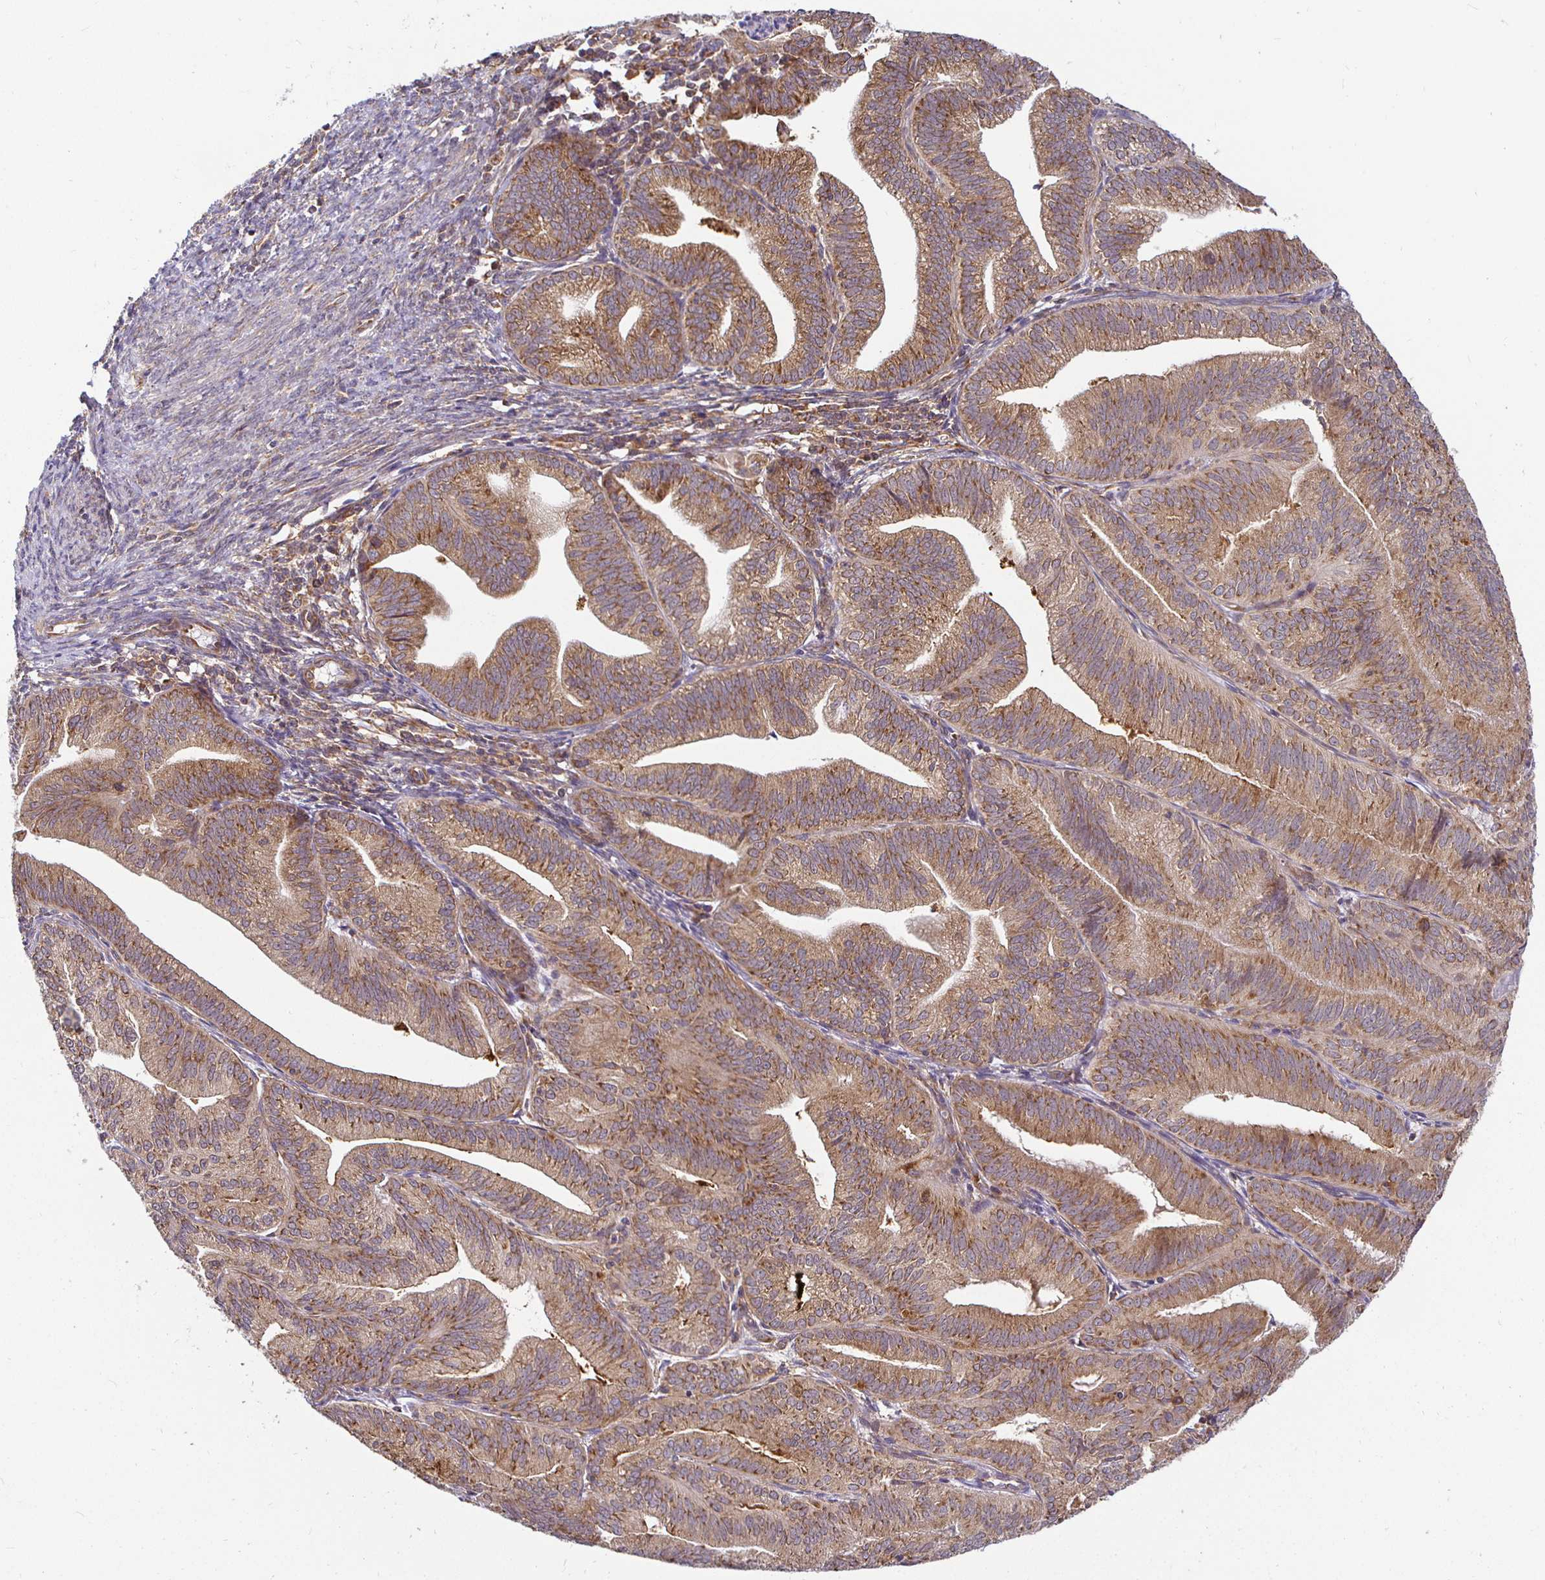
{"staining": {"intensity": "moderate", "quantity": "25%-75%", "location": "cytoplasmic/membranous"}, "tissue": "endometrial cancer", "cell_type": "Tumor cells", "image_type": "cancer", "snomed": [{"axis": "morphology", "description": "Adenocarcinoma, NOS"}, {"axis": "topography", "description": "Endometrium"}], "caption": "Immunohistochemistry (IHC) staining of adenocarcinoma (endometrial), which reveals medium levels of moderate cytoplasmic/membranous positivity in about 25%-75% of tumor cells indicating moderate cytoplasmic/membranous protein staining. The staining was performed using DAB (3,3'-diaminobenzidine) (brown) for protein detection and nuclei were counterstained in hematoxylin (blue).", "gene": "IRAK1", "patient": {"sex": "female", "age": 70}}